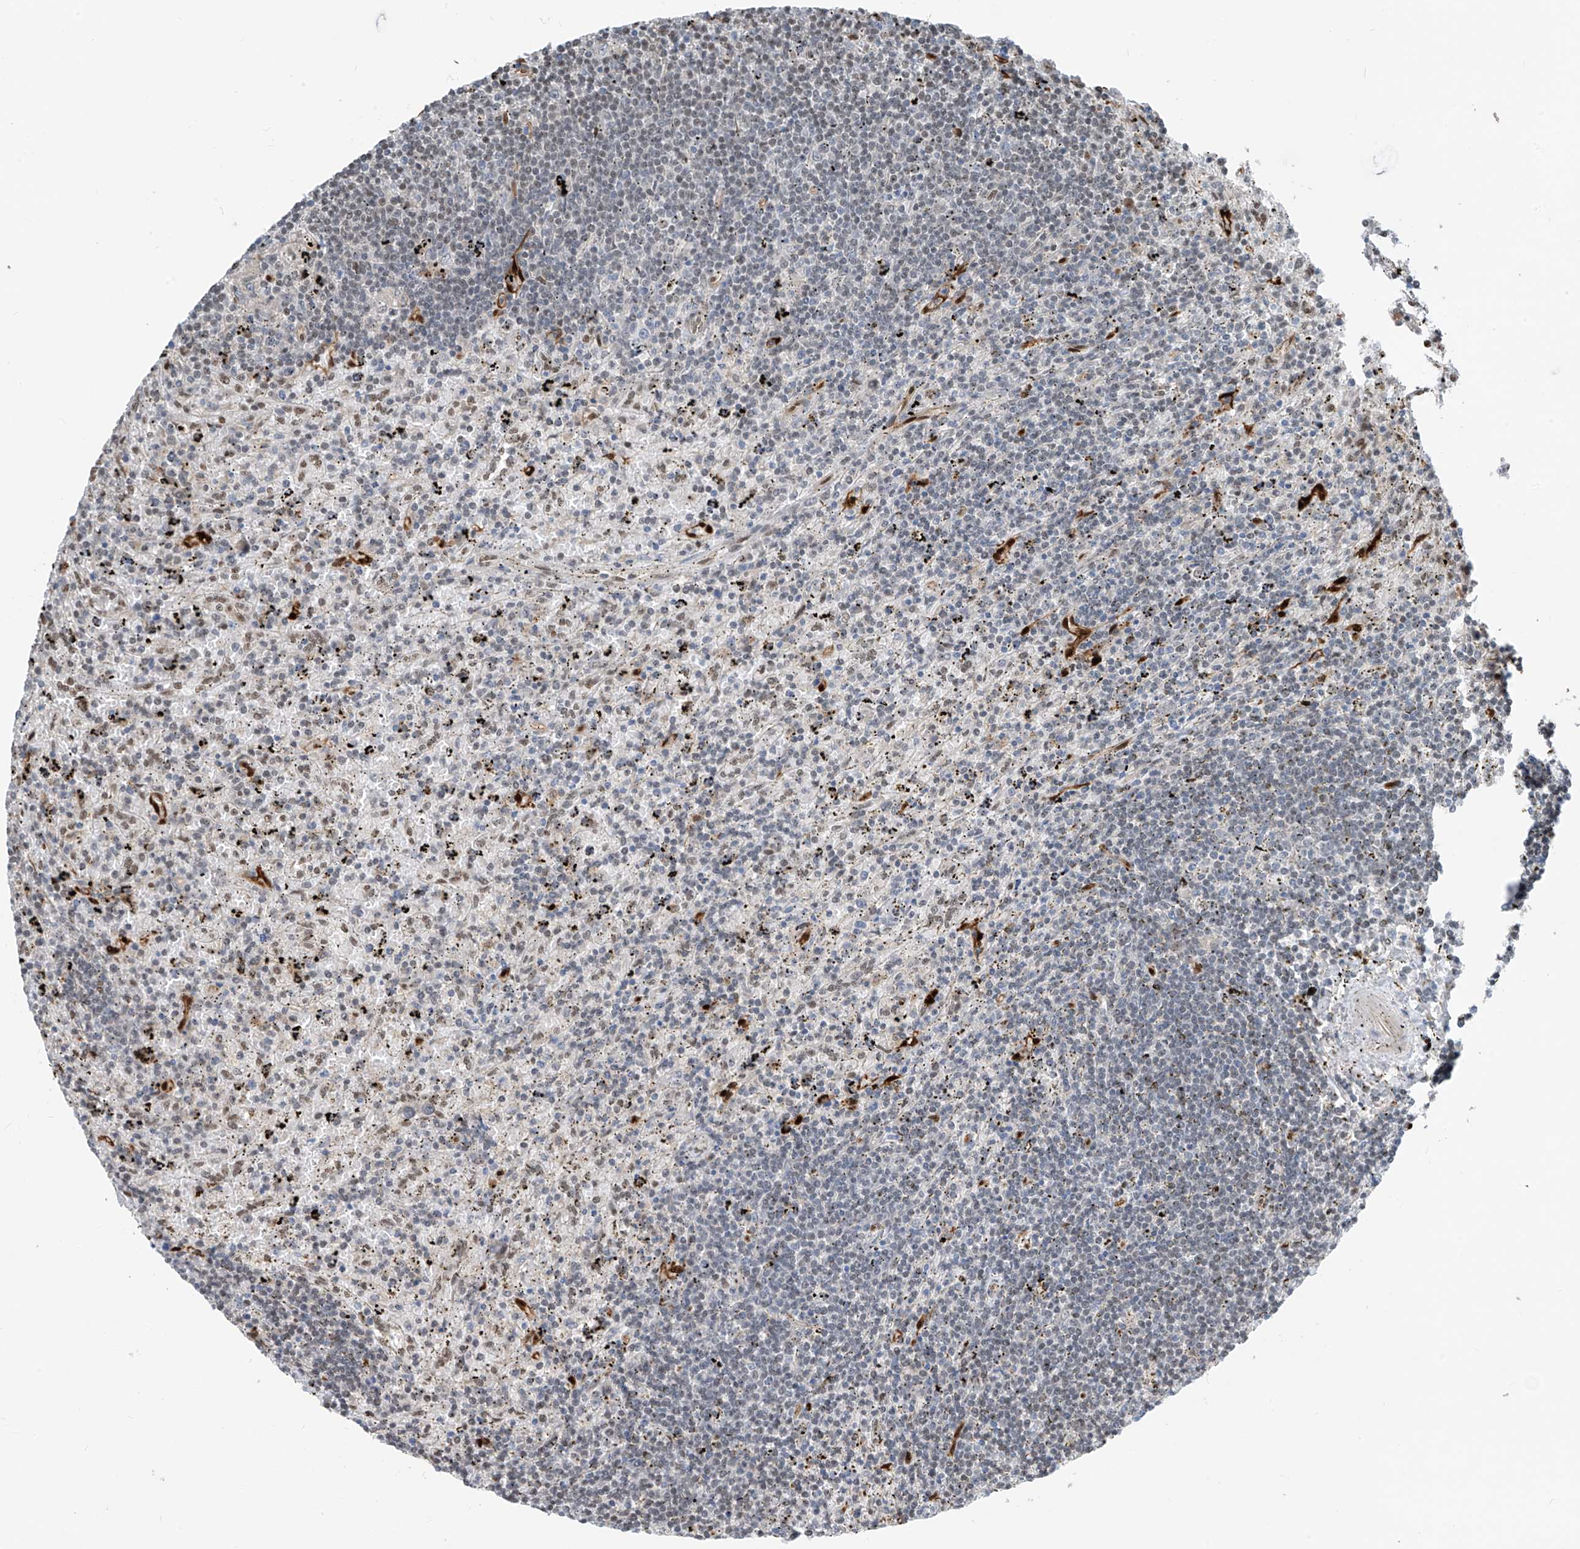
{"staining": {"intensity": "negative", "quantity": "none", "location": "none"}, "tissue": "lymphoma", "cell_type": "Tumor cells", "image_type": "cancer", "snomed": [{"axis": "morphology", "description": "Malignant lymphoma, non-Hodgkin's type, Low grade"}, {"axis": "topography", "description": "Spleen"}], "caption": "Tumor cells show no significant protein staining in lymphoma.", "gene": "RBP7", "patient": {"sex": "male", "age": 76}}